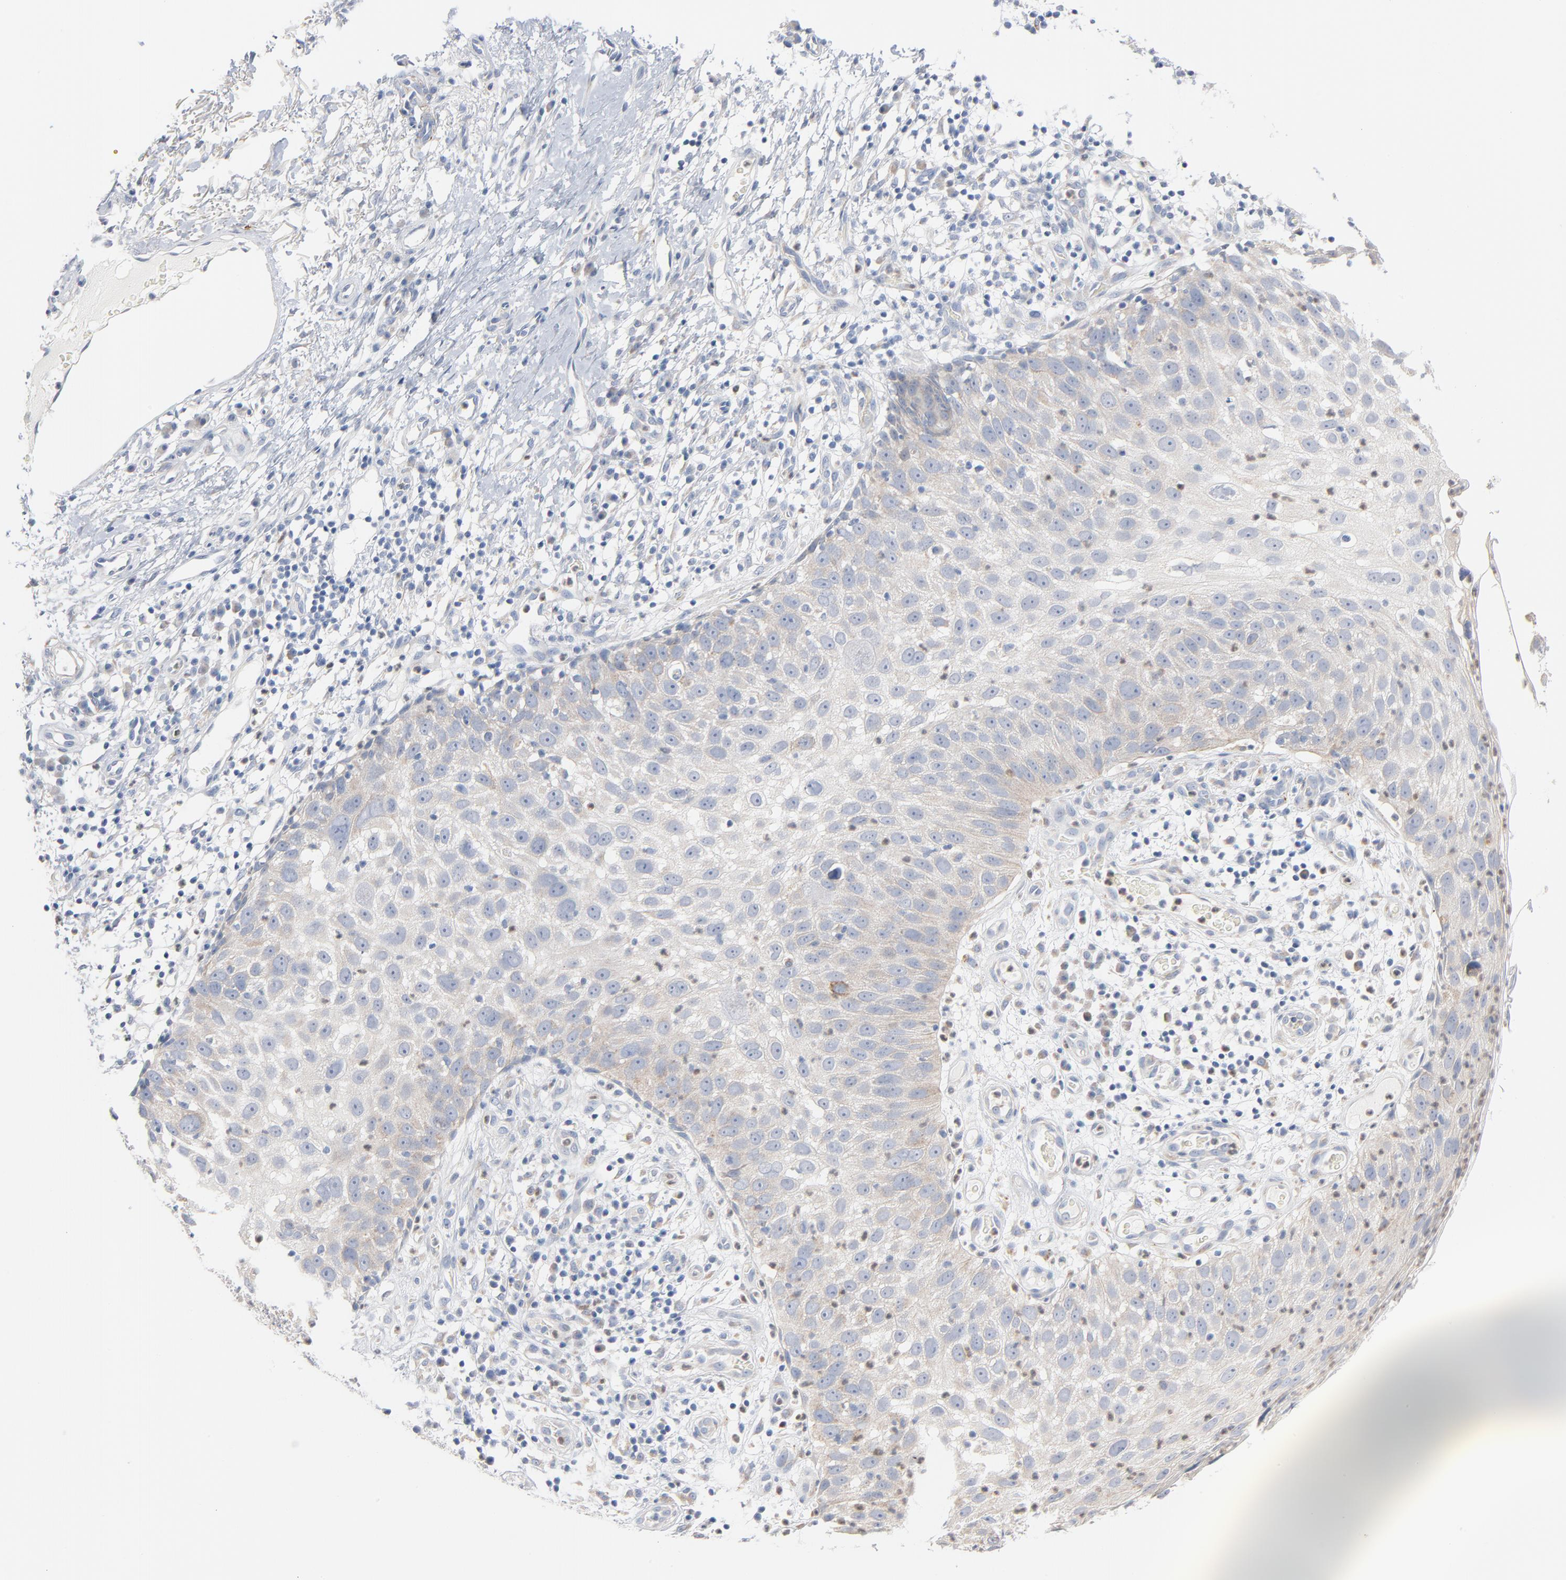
{"staining": {"intensity": "negative", "quantity": "none", "location": "none"}, "tissue": "skin cancer", "cell_type": "Tumor cells", "image_type": "cancer", "snomed": [{"axis": "morphology", "description": "Squamous cell carcinoma, NOS"}, {"axis": "topography", "description": "Skin"}], "caption": "Human skin cancer stained for a protein using immunohistochemistry reveals no expression in tumor cells.", "gene": "IFT43", "patient": {"sex": "male", "age": 87}}